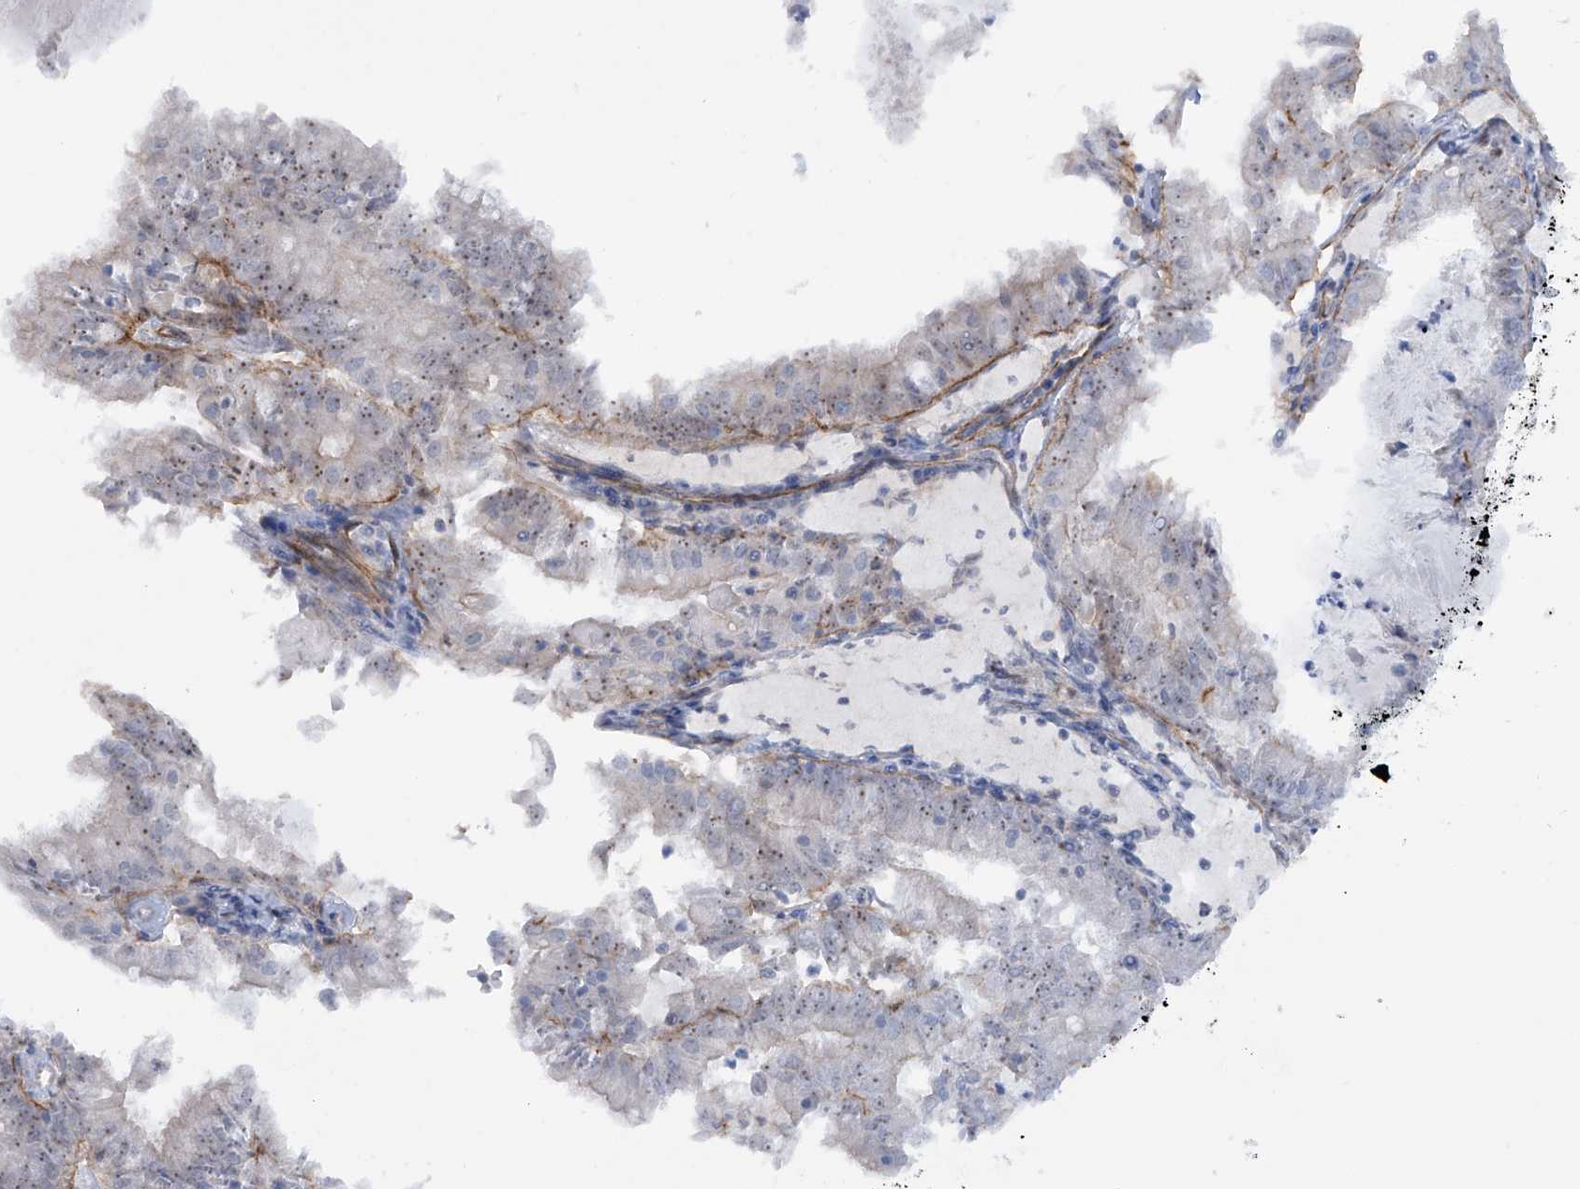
{"staining": {"intensity": "moderate", "quantity": "<25%", "location": "cytoplasmic/membranous"}, "tissue": "endometrial cancer", "cell_type": "Tumor cells", "image_type": "cancer", "snomed": [{"axis": "morphology", "description": "Adenocarcinoma, NOS"}, {"axis": "topography", "description": "Endometrium"}], "caption": "Protein staining by immunohistochemistry reveals moderate cytoplasmic/membranous expression in about <25% of tumor cells in endometrial cancer.", "gene": "ZNF490", "patient": {"sex": "female", "age": 57}}